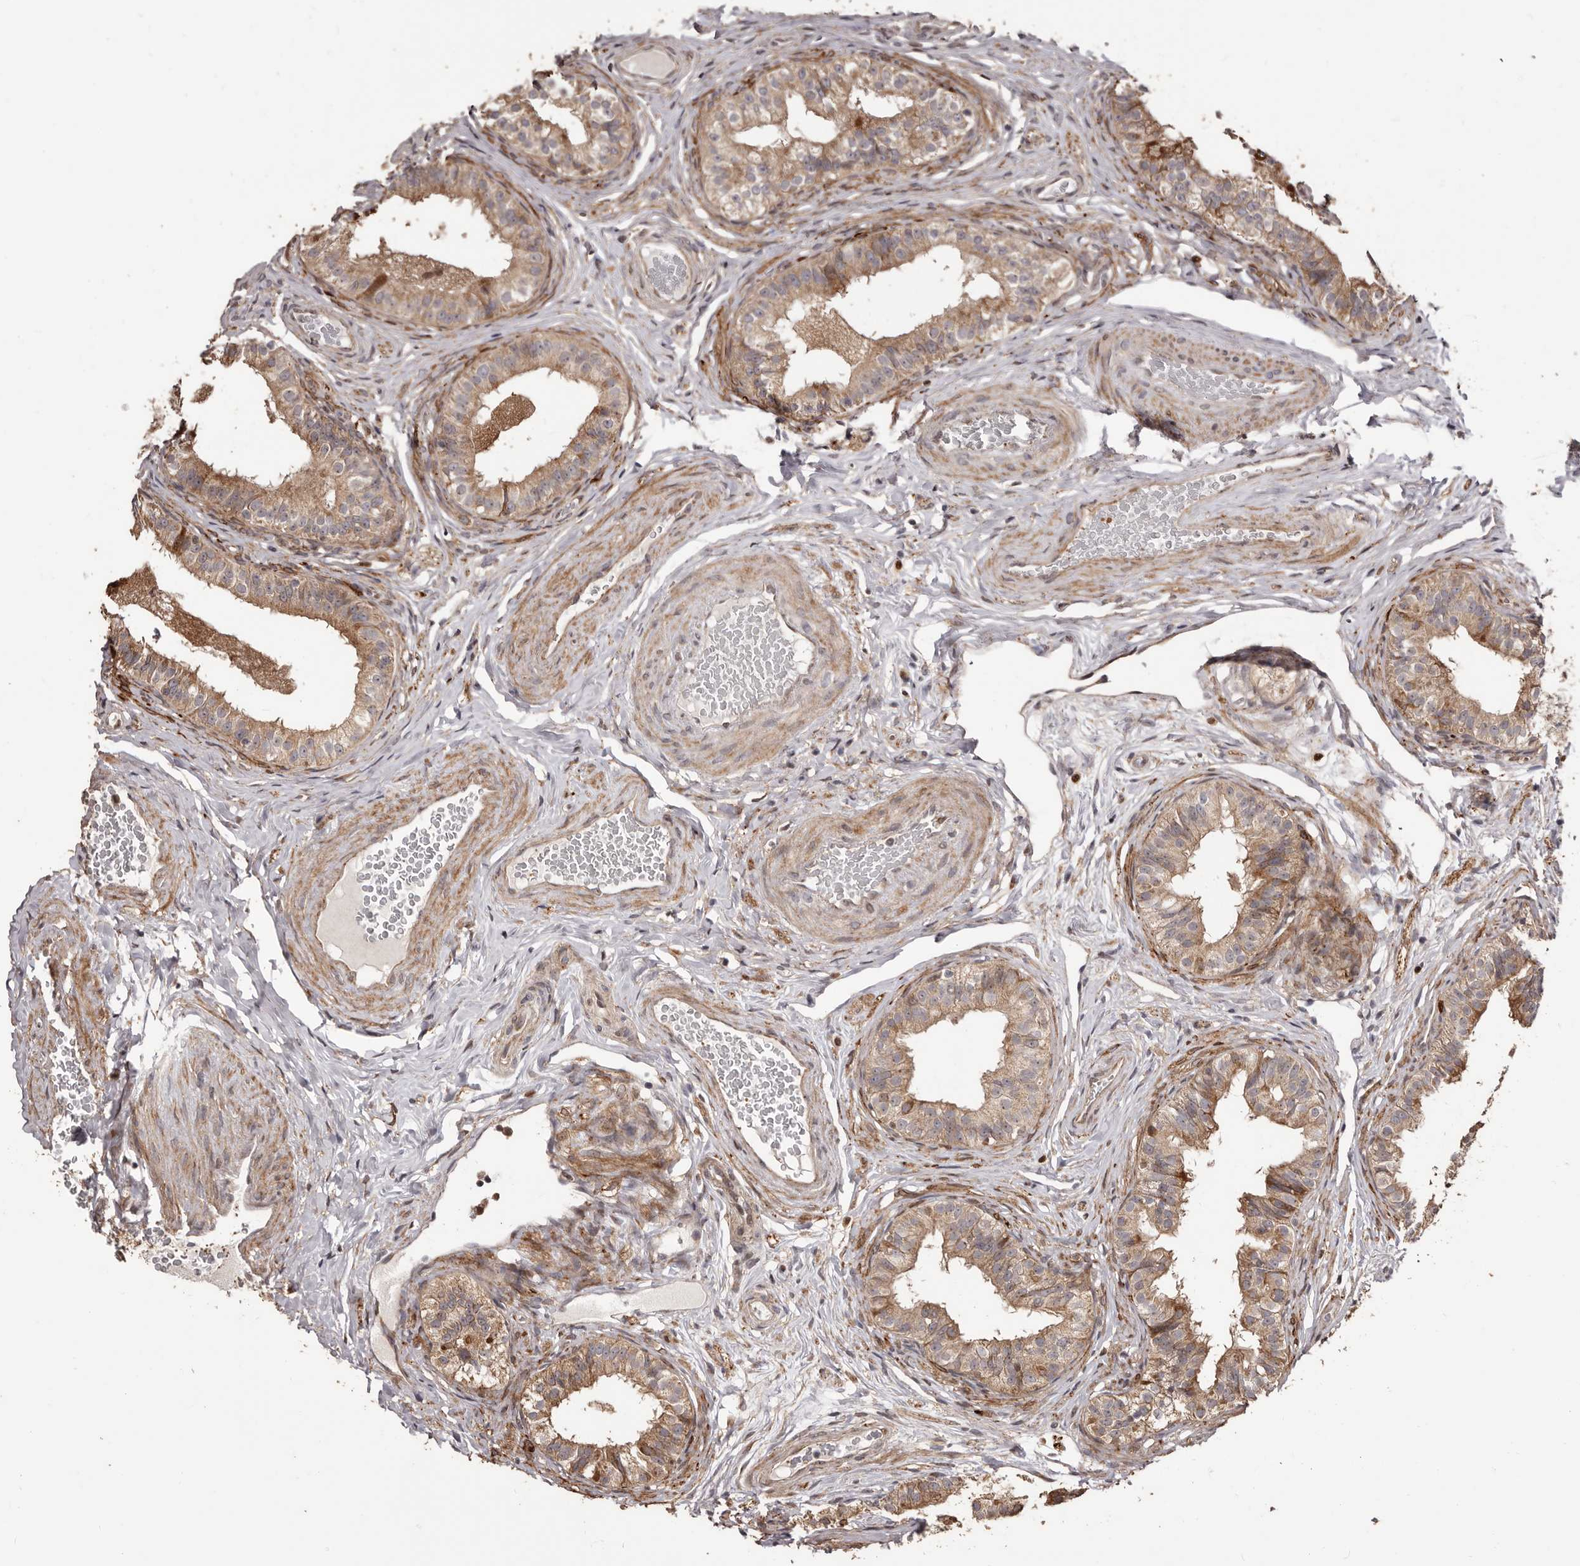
{"staining": {"intensity": "moderate", "quantity": "25%-75%", "location": "cytoplasmic/membranous"}, "tissue": "epididymis", "cell_type": "Glandular cells", "image_type": "normal", "snomed": [{"axis": "morphology", "description": "Normal tissue, NOS"}, {"axis": "topography", "description": "Epididymis"}], "caption": "Normal epididymis reveals moderate cytoplasmic/membranous positivity in approximately 25%-75% of glandular cells, visualized by immunohistochemistry.", "gene": "ZCCHC7", "patient": {"sex": "male", "age": 49}}